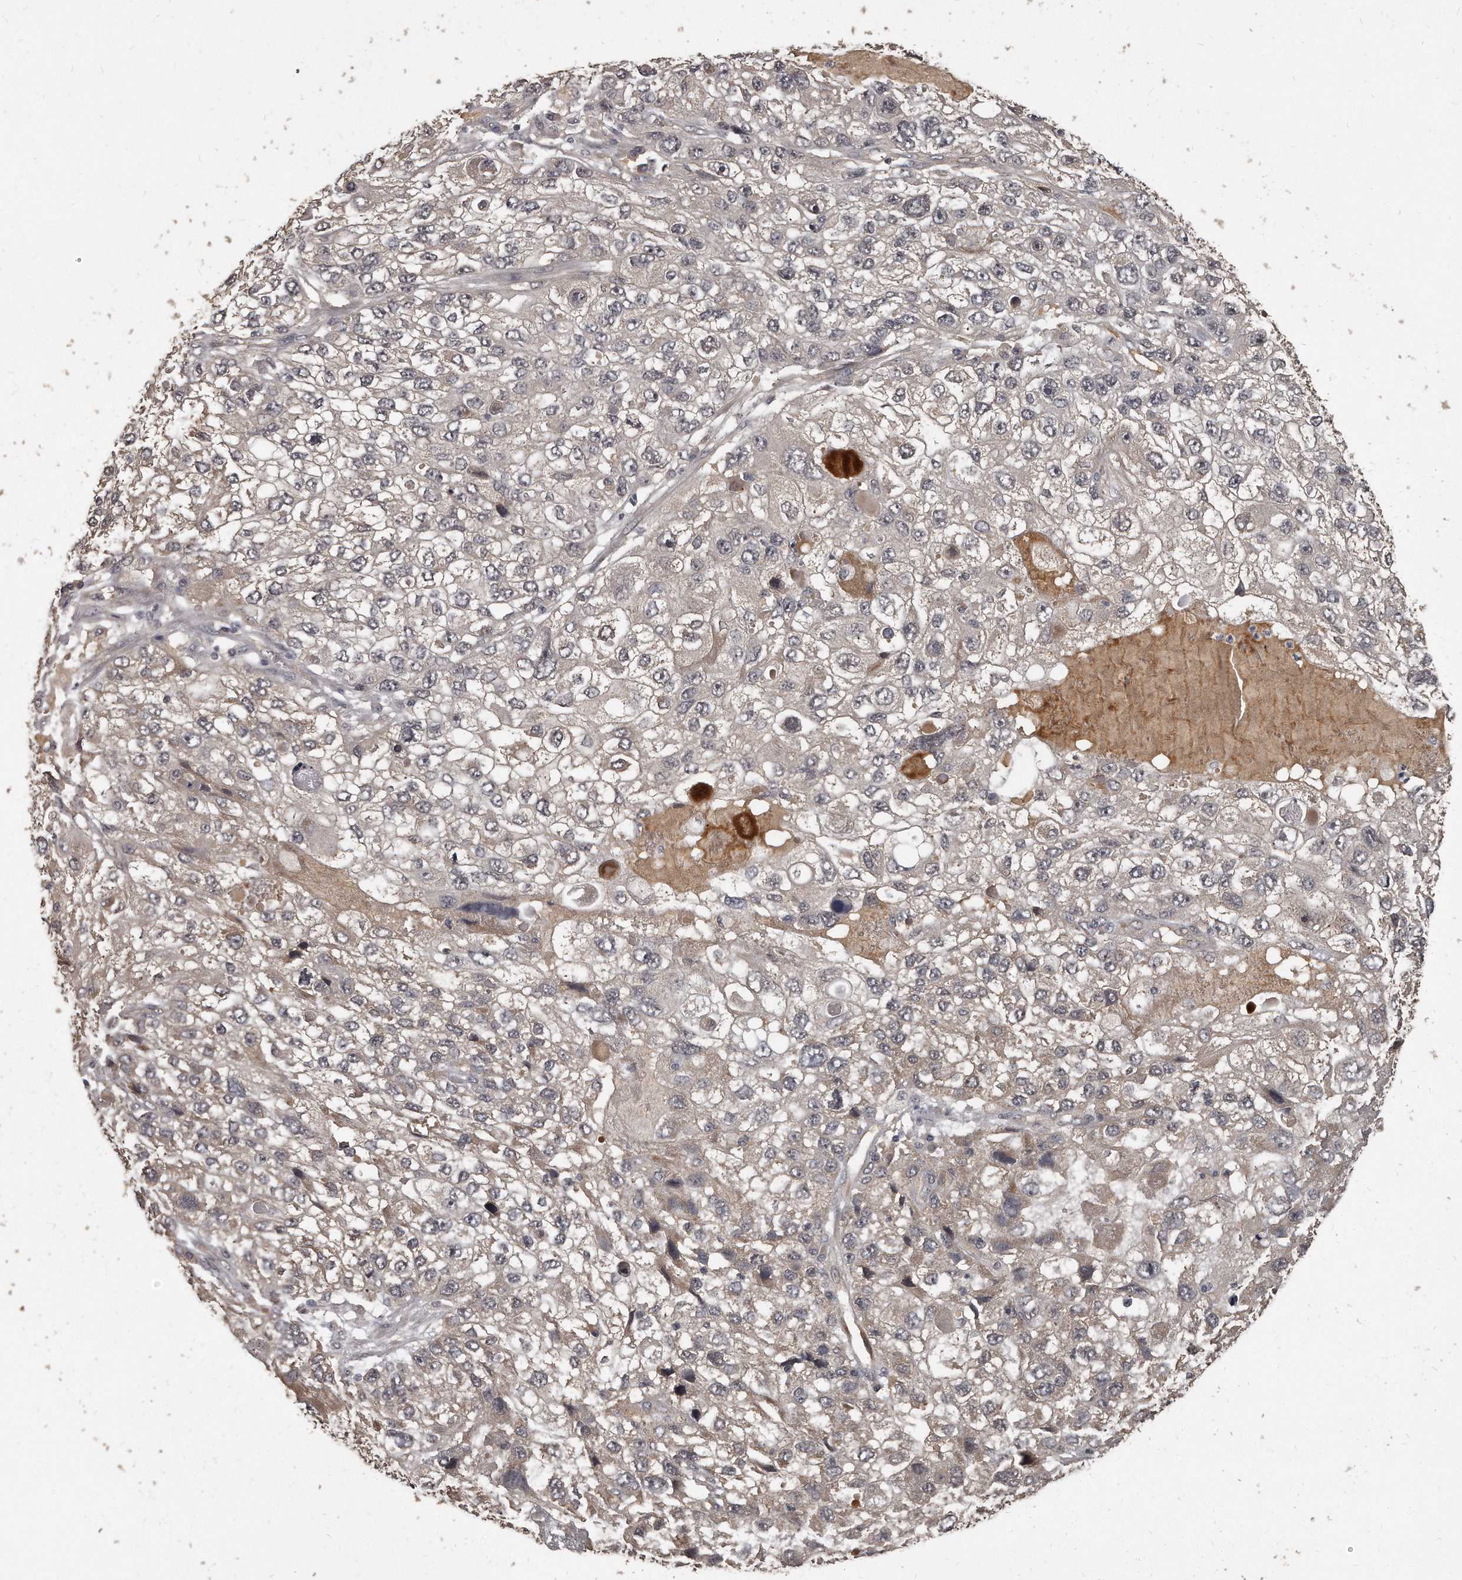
{"staining": {"intensity": "negative", "quantity": "none", "location": "none"}, "tissue": "endometrial cancer", "cell_type": "Tumor cells", "image_type": "cancer", "snomed": [{"axis": "morphology", "description": "Adenocarcinoma, NOS"}, {"axis": "topography", "description": "Endometrium"}], "caption": "Endometrial cancer was stained to show a protein in brown. There is no significant positivity in tumor cells.", "gene": "GRB10", "patient": {"sex": "female", "age": 49}}